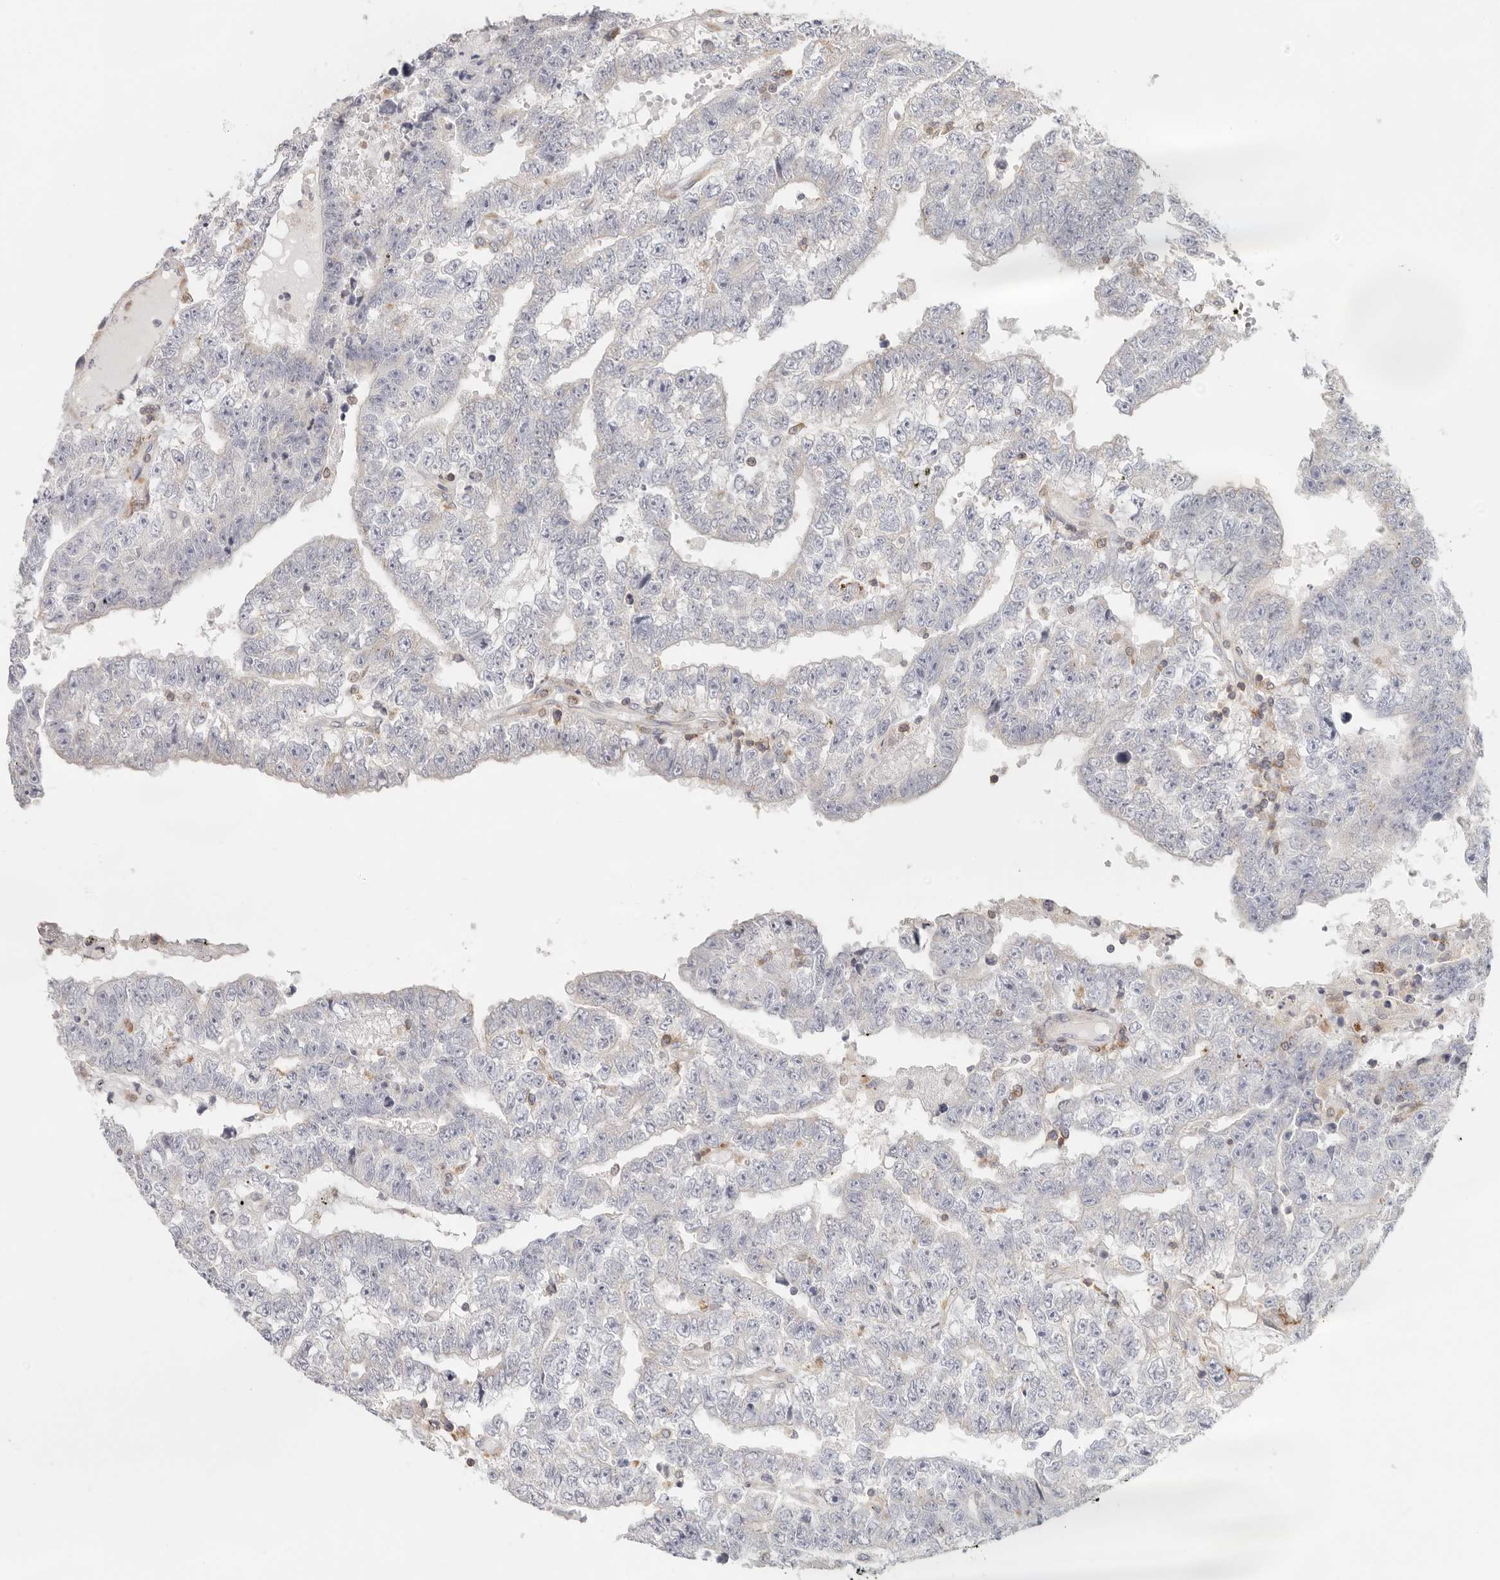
{"staining": {"intensity": "negative", "quantity": "none", "location": "none"}, "tissue": "testis cancer", "cell_type": "Tumor cells", "image_type": "cancer", "snomed": [{"axis": "morphology", "description": "Carcinoma, Embryonal, NOS"}, {"axis": "topography", "description": "Testis"}], "caption": "High magnification brightfield microscopy of testis cancer (embryonal carcinoma) stained with DAB (3,3'-diaminobenzidine) (brown) and counterstained with hematoxylin (blue): tumor cells show no significant expression.", "gene": "ANXA9", "patient": {"sex": "male", "age": 25}}